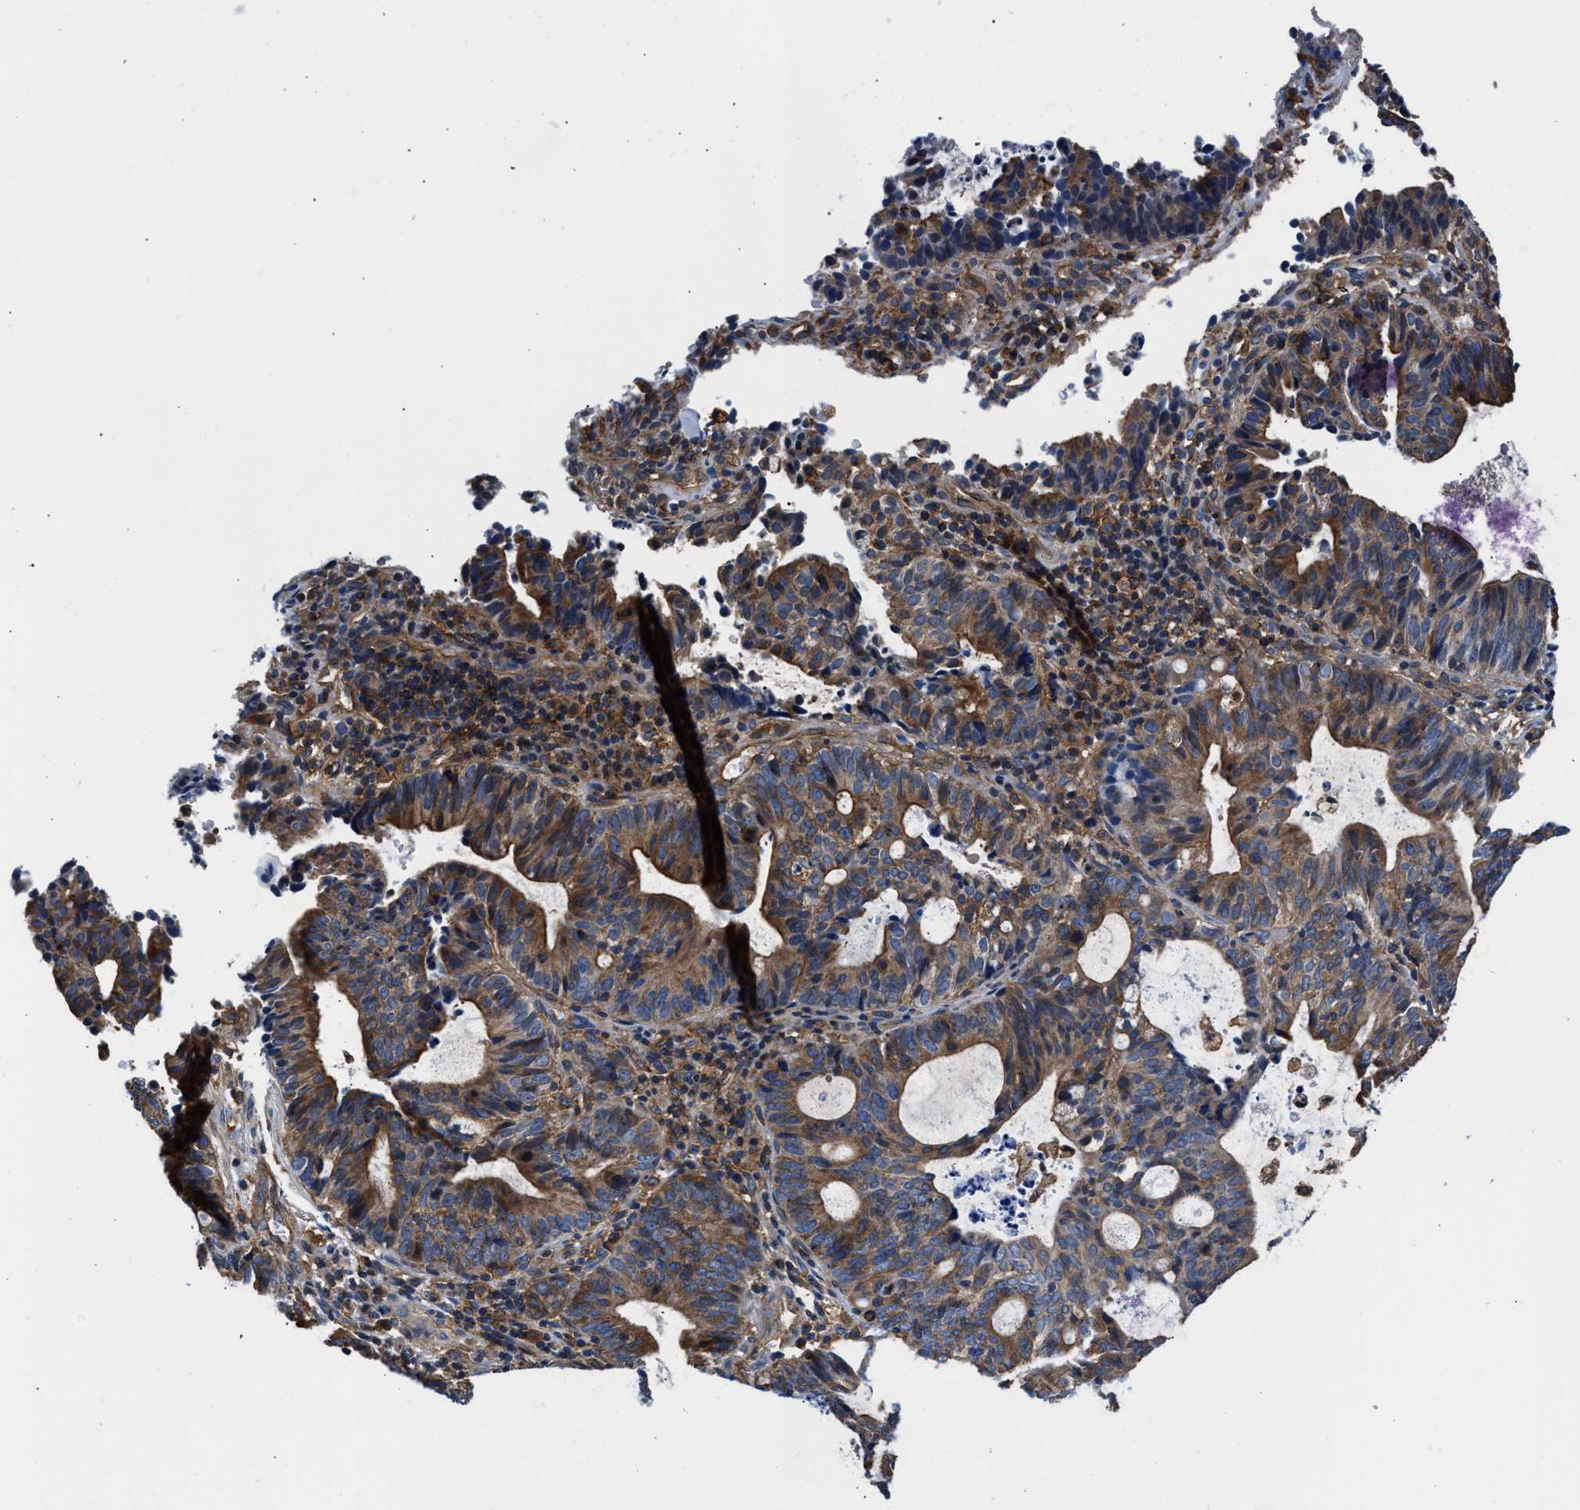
{"staining": {"intensity": "moderate", "quantity": "25%-75%", "location": "cytoplasmic/membranous"}, "tissue": "endometrial cancer", "cell_type": "Tumor cells", "image_type": "cancer", "snomed": [{"axis": "morphology", "description": "Adenocarcinoma, NOS"}, {"axis": "topography", "description": "Uterus"}], "caption": "Endometrial adenocarcinoma stained with immunohistochemistry (IHC) shows moderate cytoplasmic/membranous positivity in approximately 25%-75% of tumor cells.", "gene": "PPP1R9B", "patient": {"sex": "female", "age": 83}}